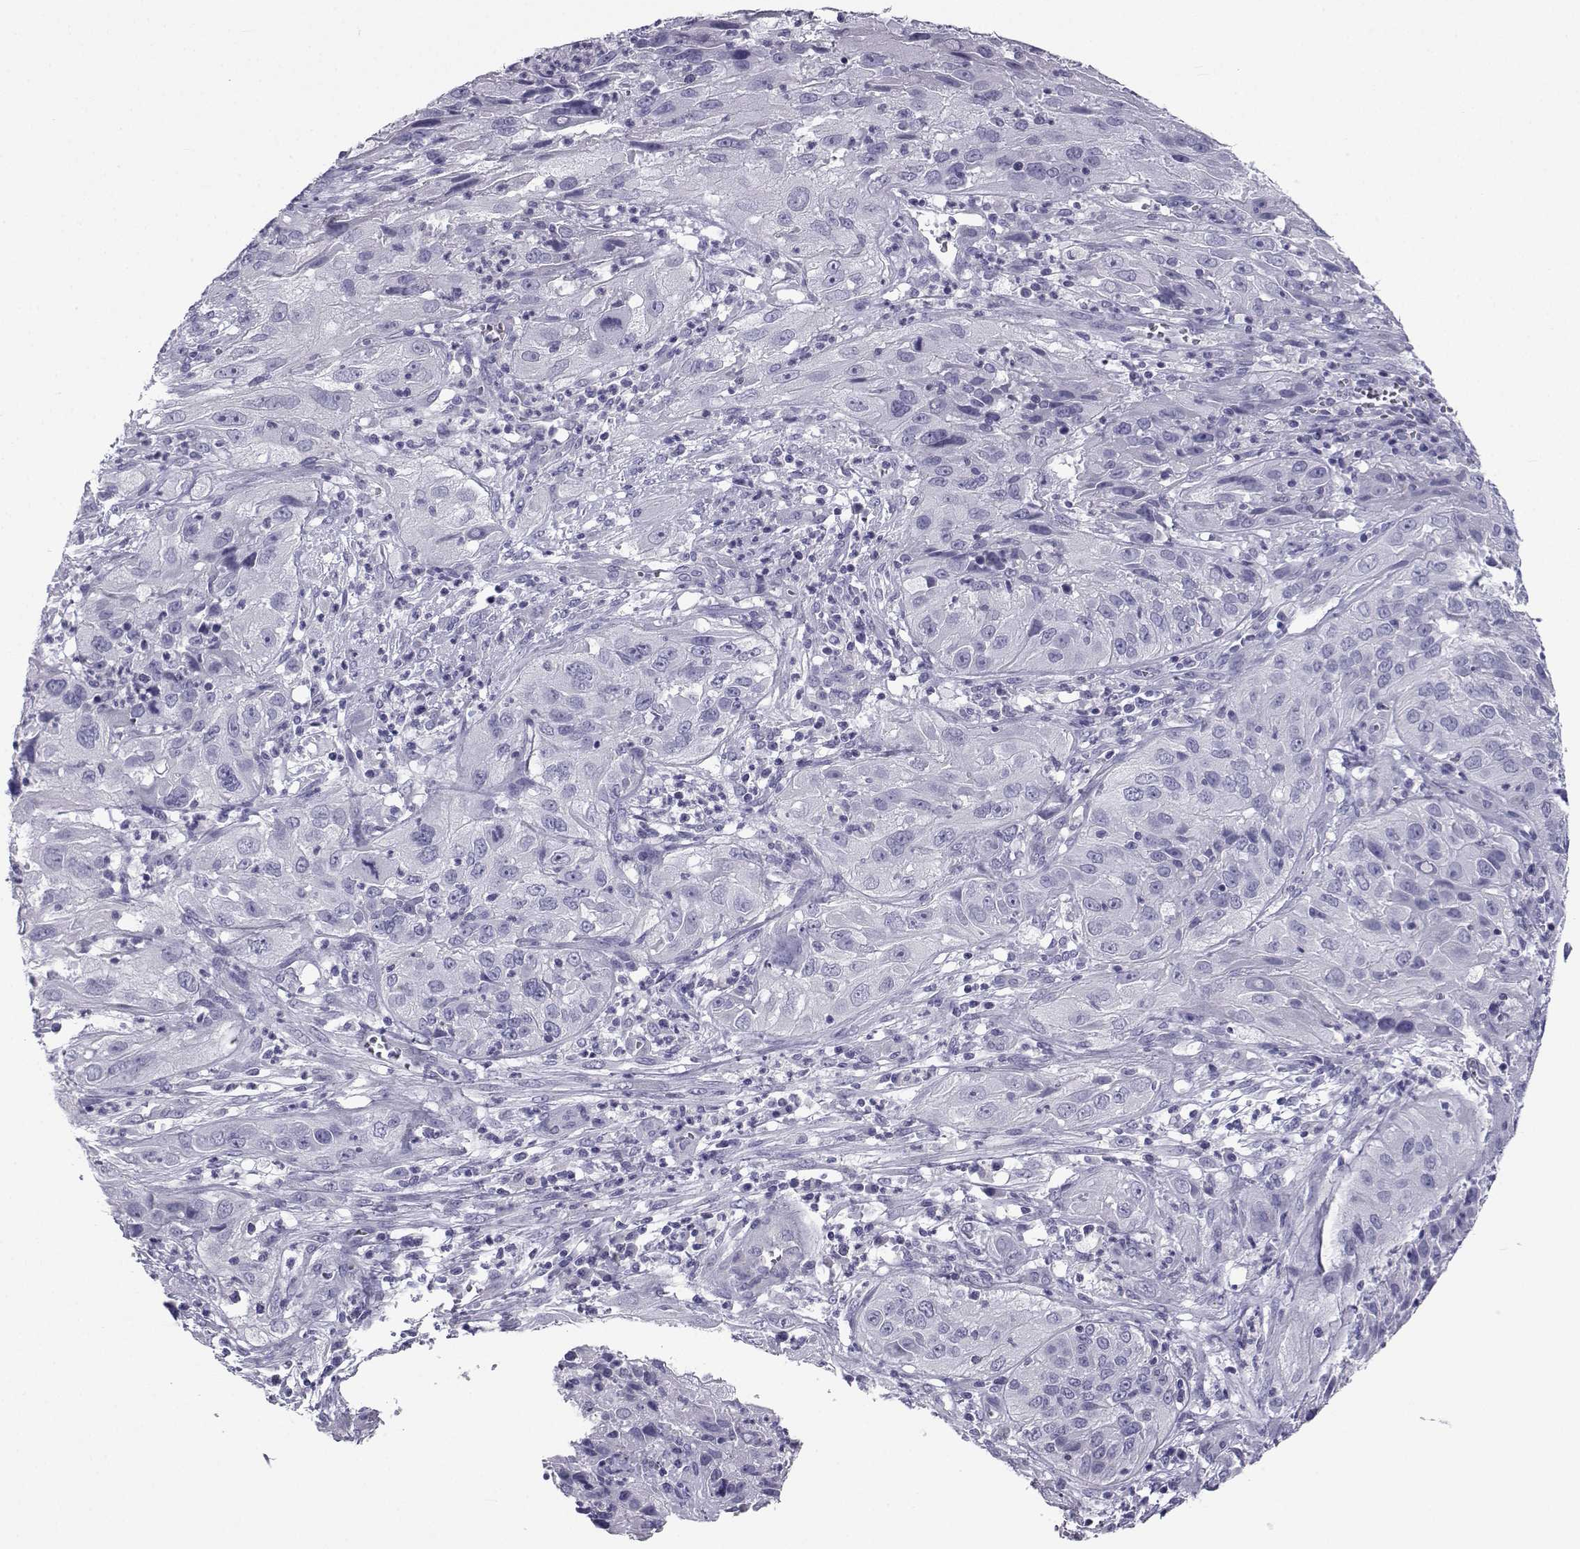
{"staining": {"intensity": "negative", "quantity": "none", "location": "none"}, "tissue": "cervical cancer", "cell_type": "Tumor cells", "image_type": "cancer", "snomed": [{"axis": "morphology", "description": "Squamous cell carcinoma, NOS"}, {"axis": "topography", "description": "Cervix"}], "caption": "Tumor cells show no significant expression in cervical squamous cell carcinoma.", "gene": "PCSK1N", "patient": {"sex": "female", "age": 32}}